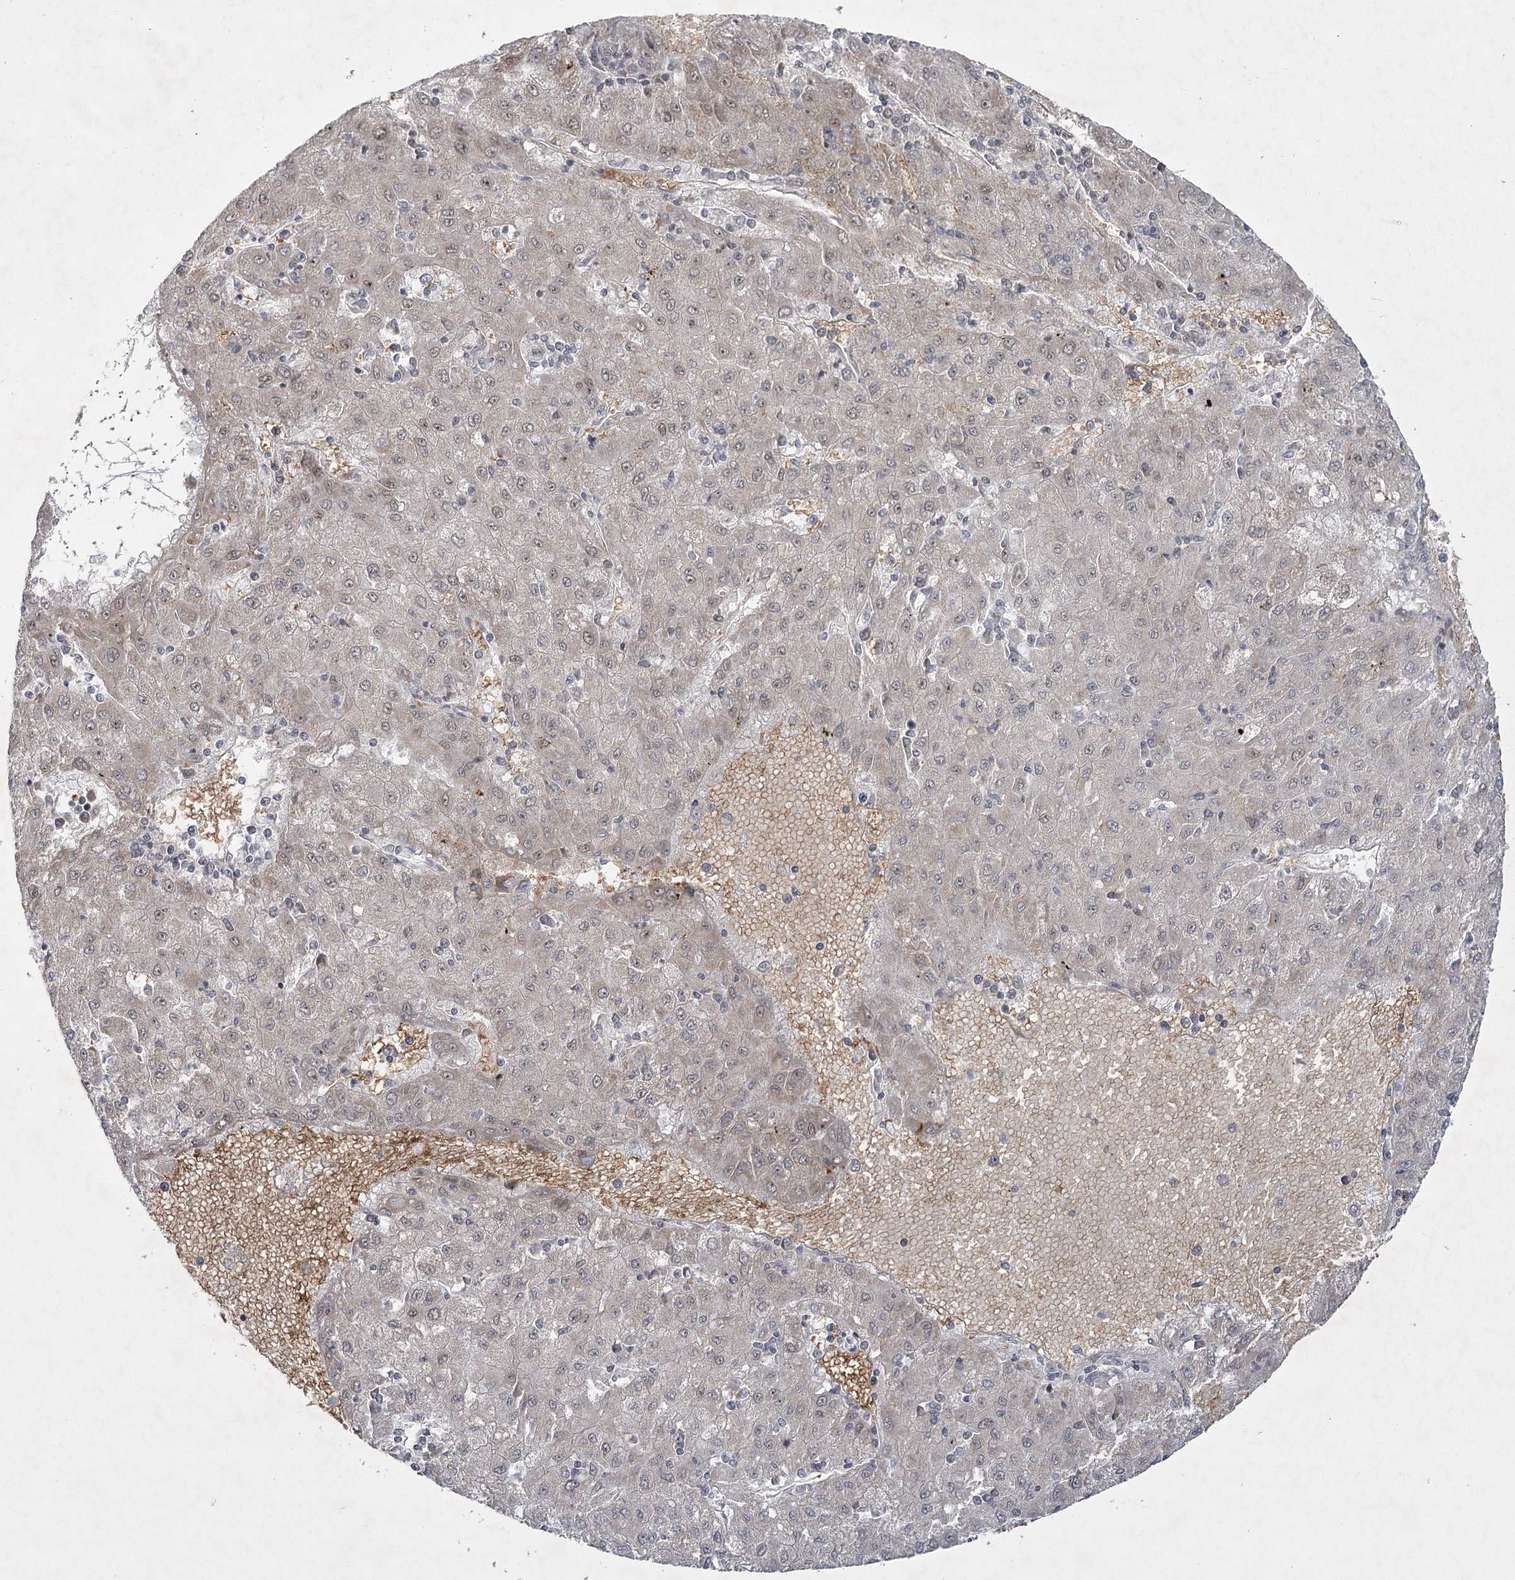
{"staining": {"intensity": "weak", "quantity": "<25%", "location": "nuclear"}, "tissue": "liver cancer", "cell_type": "Tumor cells", "image_type": "cancer", "snomed": [{"axis": "morphology", "description": "Carcinoma, Hepatocellular, NOS"}, {"axis": "topography", "description": "Liver"}], "caption": "Immunohistochemistry of human liver cancer (hepatocellular carcinoma) demonstrates no staining in tumor cells.", "gene": "NSMCE4A", "patient": {"sex": "male", "age": 72}}